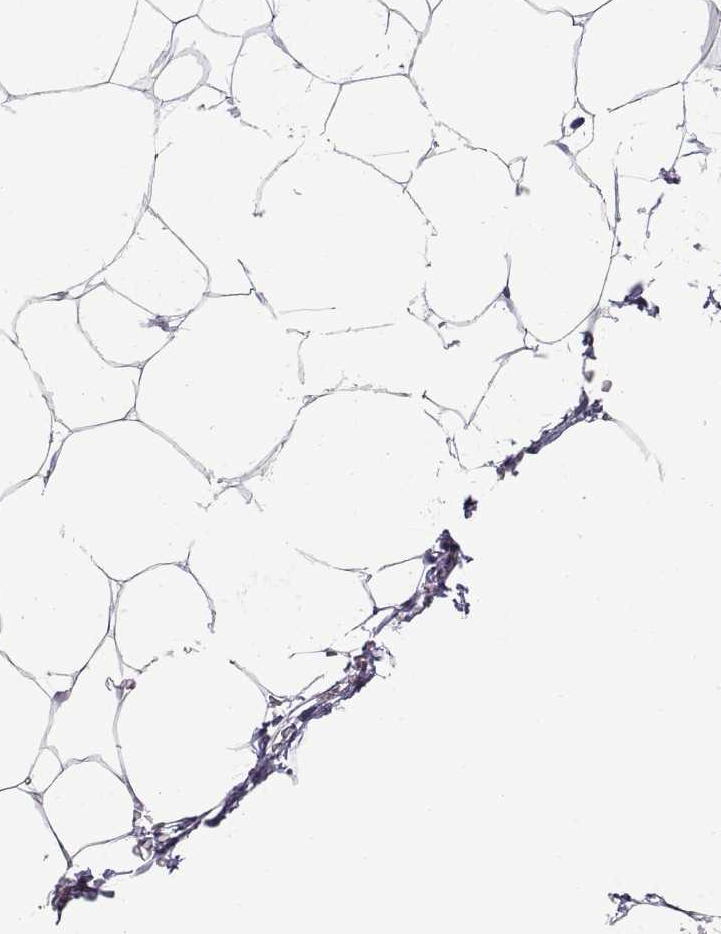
{"staining": {"intensity": "negative", "quantity": "none", "location": "none"}, "tissue": "adipose tissue", "cell_type": "Adipocytes", "image_type": "normal", "snomed": [{"axis": "morphology", "description": "Normal tissue, NOS"}, {"axis": "topography", "description": "Adipose tissue"}], "caption": "A high-resolution histopathology image shows IHC staining of normal adipose tissue, which exhibits no significant positivity in adipocytes. Brightfield microscopy of IHC stained with DAB (brown) and hematoxylin (blue), captured at high magnification.", "gene": "SPDYE10", "patient": {"sex": "male", "age": 57}}